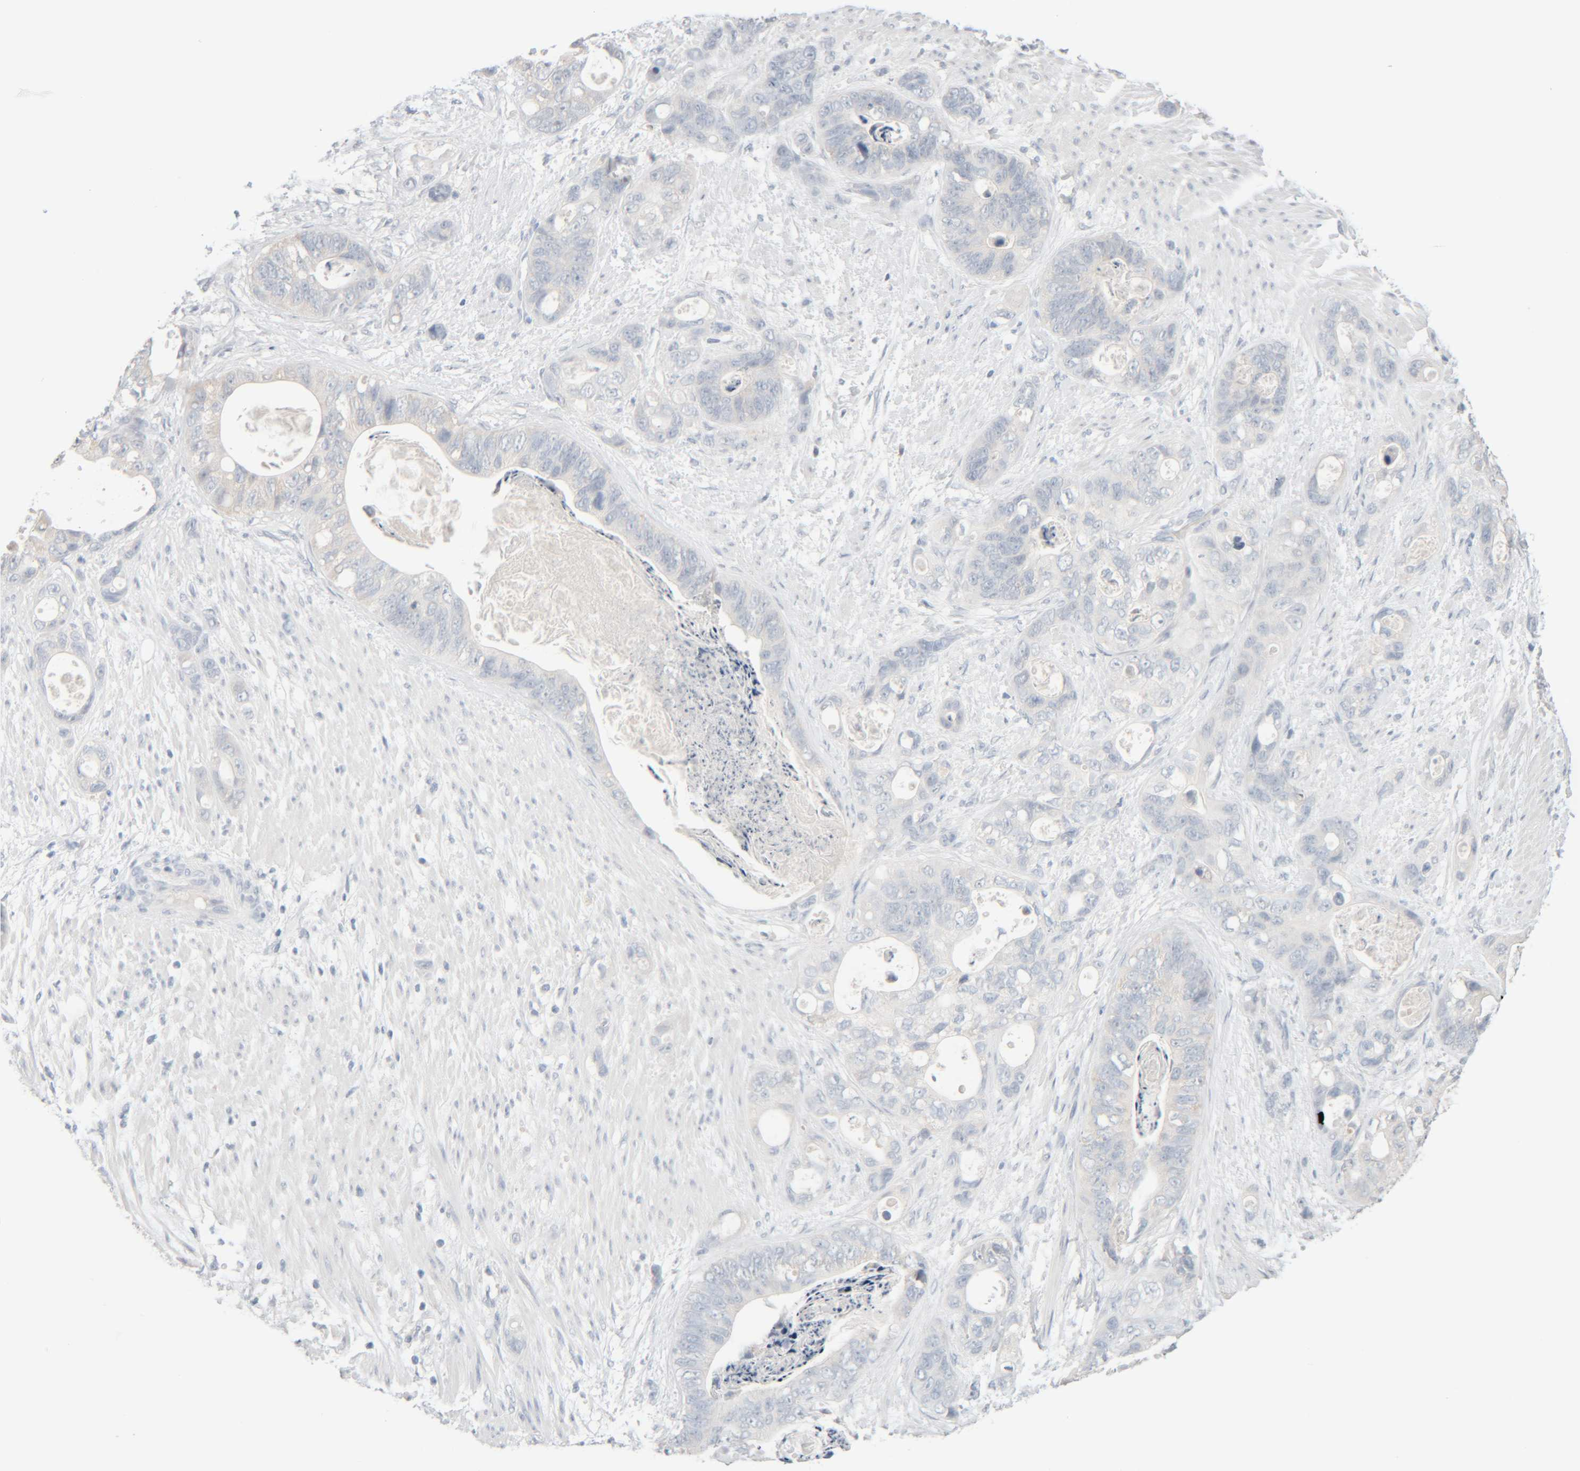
{"staining": {"intensity": "negative", "quantity": "none", "location": "none"}, "tissue": "stomach cancer", "cell_type": "Tumor cells", "image_type": "cancer", "snomed": [{"axis": "morphology", "description": "Normal tissue, NOS"}, {"axis": "morphology", "description": "Adenocarcinoma, NOS"}, {"axis": "topography", "description": "Stomach"}], "caption": "DAB immunohistochemical staining of human stomach cancer shows no significant expression in tumor cells.", "gene": "RIDA", "patient": {"sex": "female", "age": 89}}